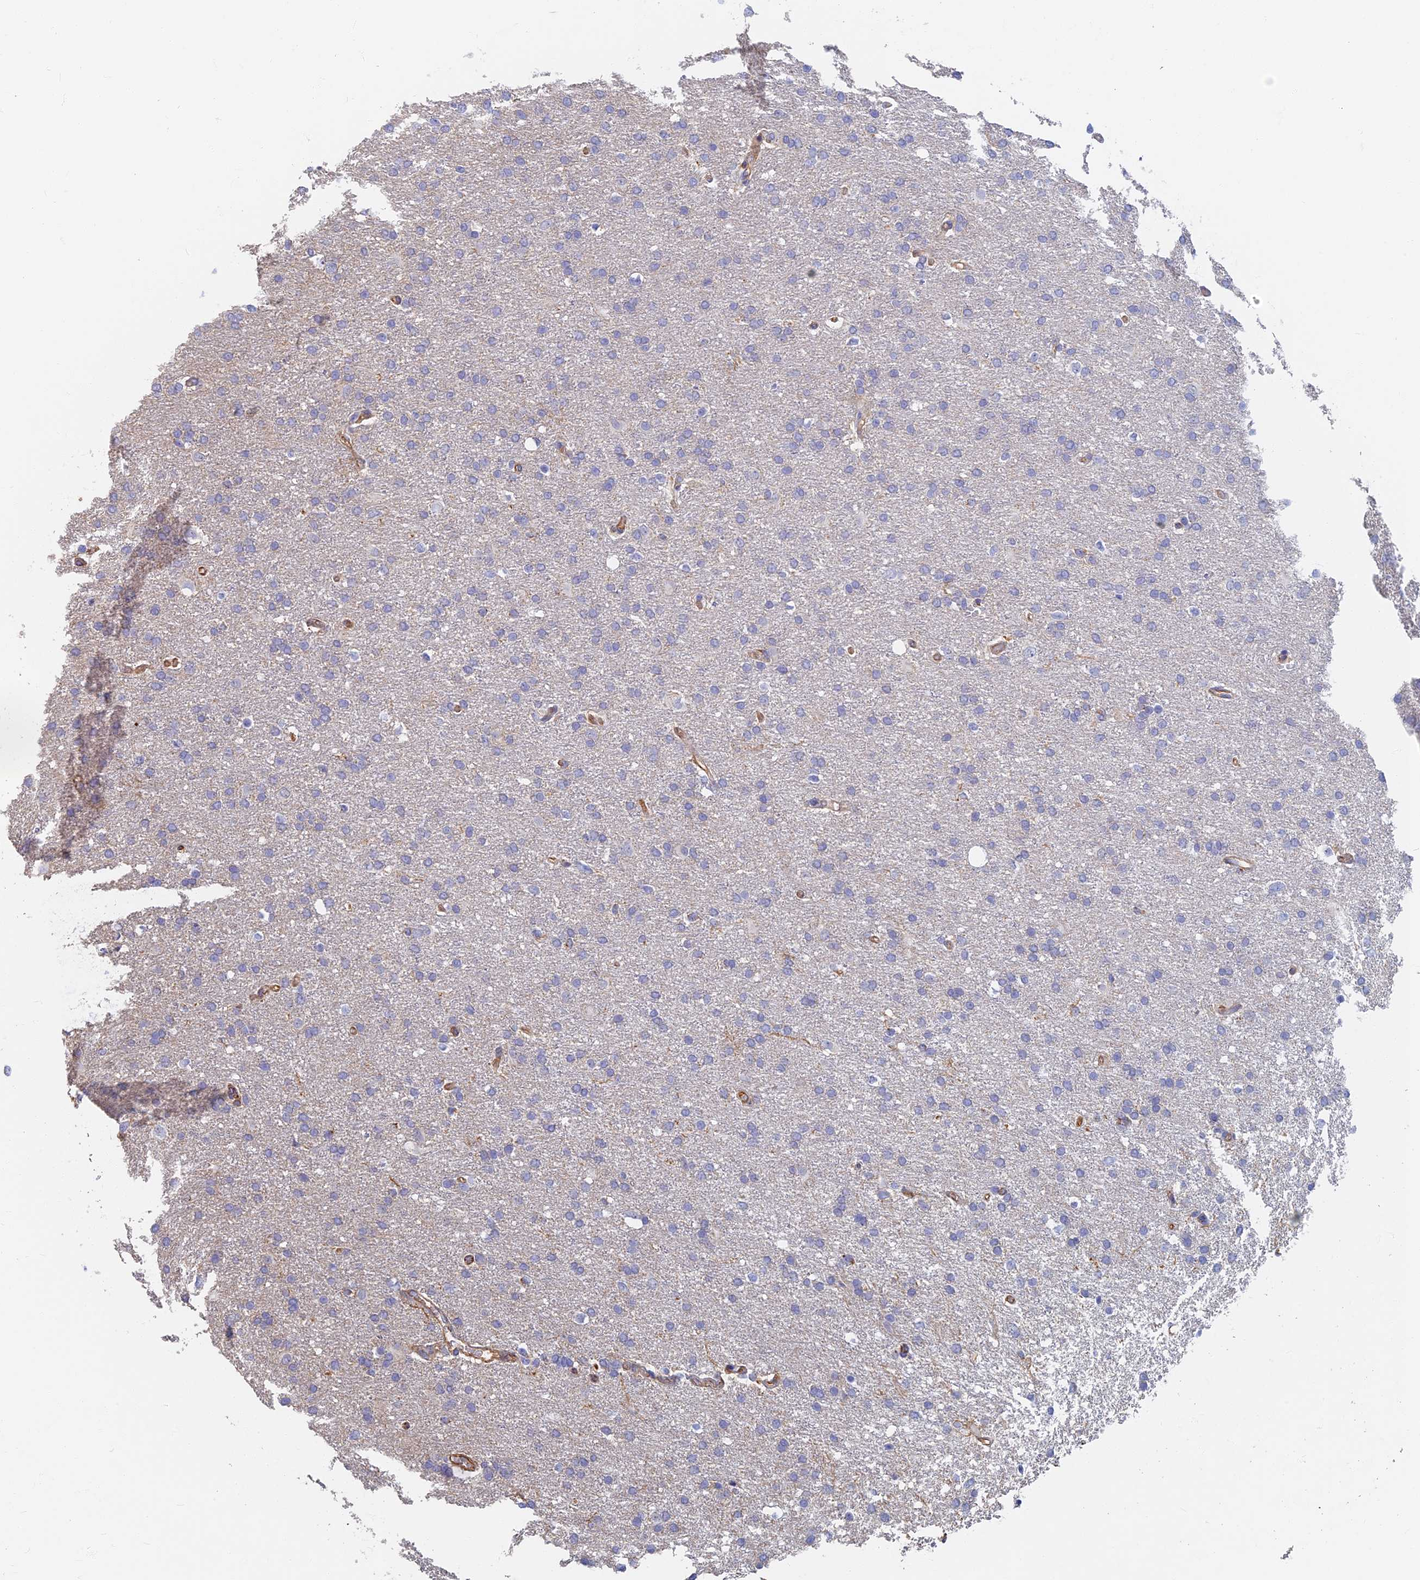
{"staining": {"intensity": "negative", "quantity": "none", "location": "none"}, "tissue": "glioma", "cell_type": "Tumor cells", "image_type": "cancer", "snomed": [{"axis": "morphology", "description": "Glioma, malignant, High grade"}, {"axis": "topography", "description": "Brain"}], "caption": "Immunohistochemistry of high-grade glioma (malignant) displays no expression in tumor cells.", "gene": "RMC1", "patient": {"sex": "male", "age": 72}}